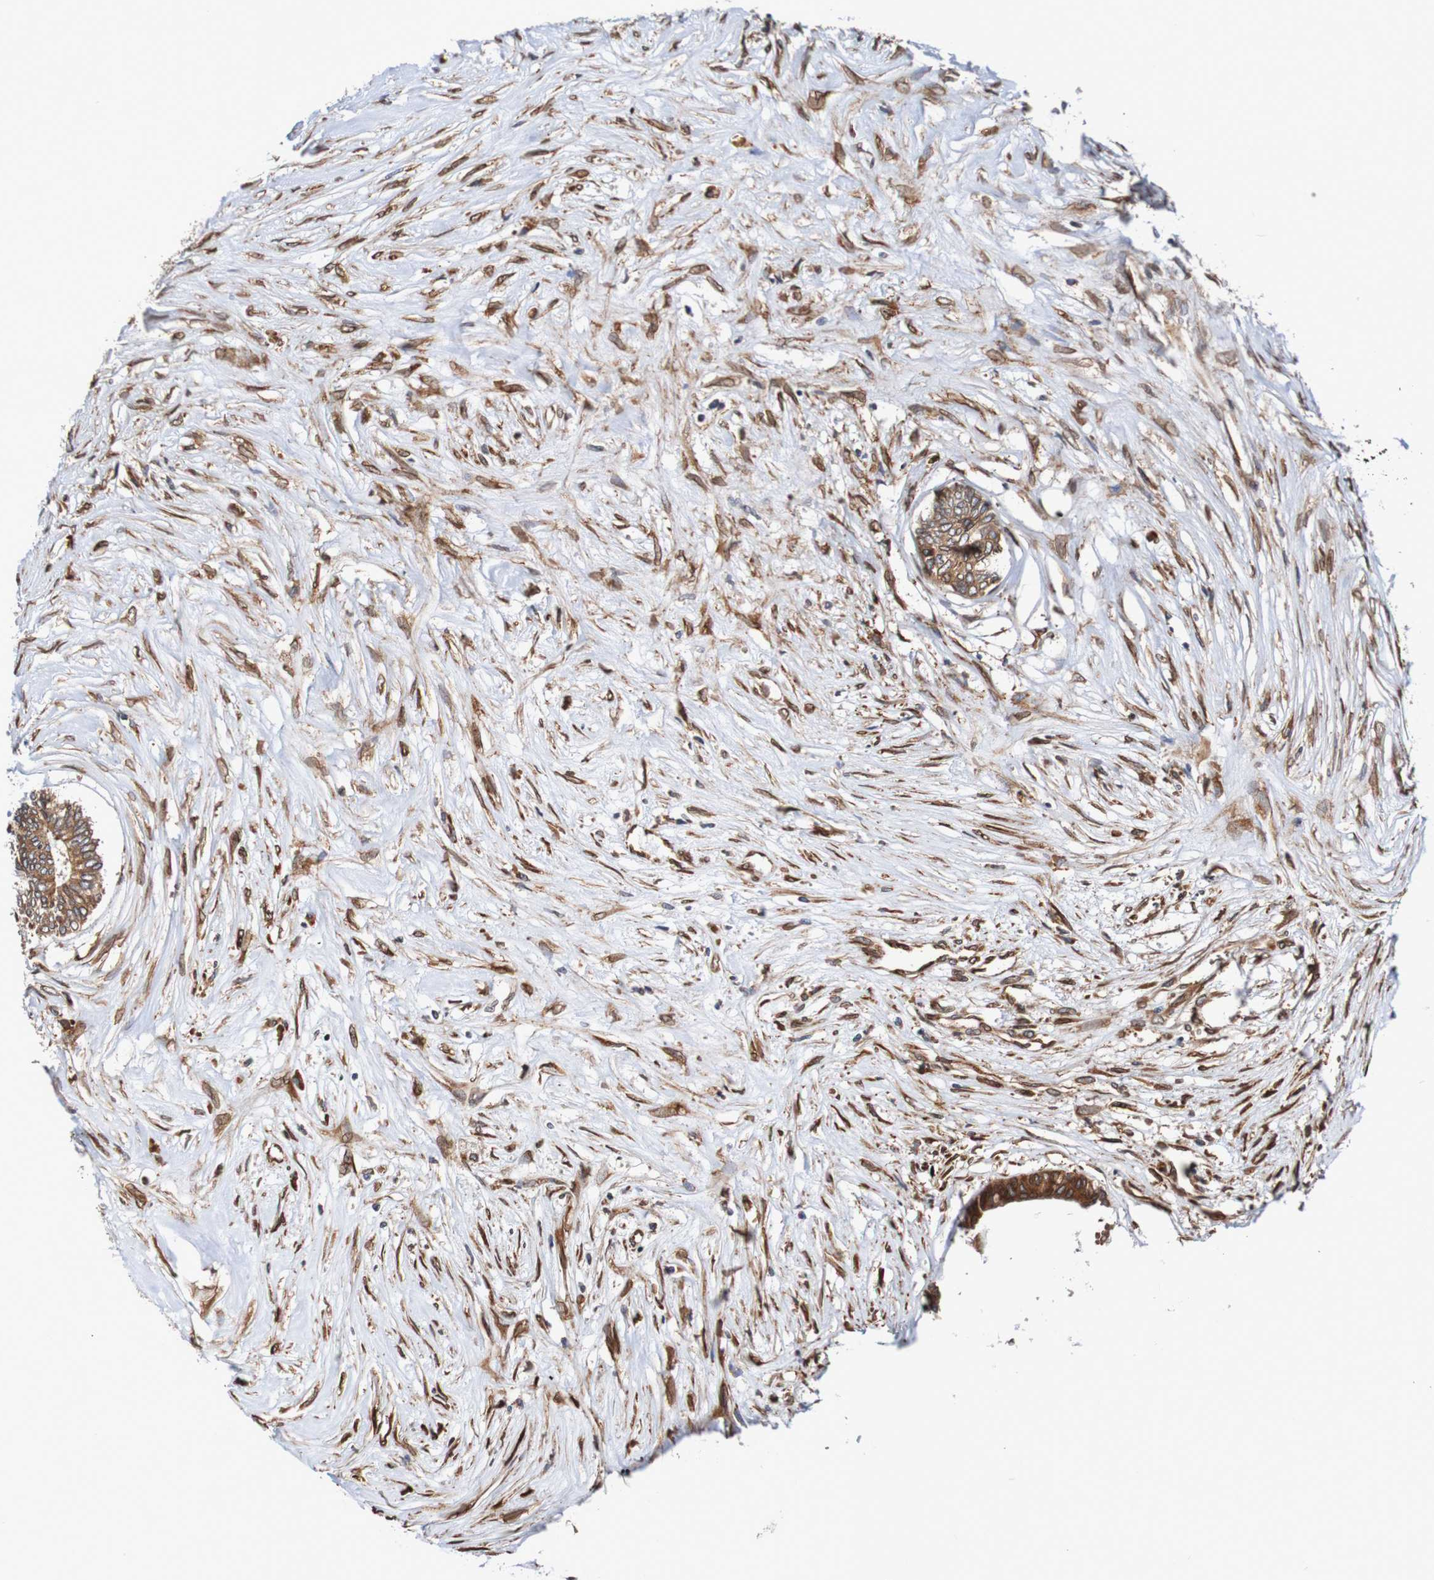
{"staining": {"intensity": "strong", "quantity": ">75%", "location": "cytoplasmic/membranous"}, "tissue": "colorectal cancer", "cell_type": "Tumor cells", "image_type": "cancer", "snomed": [{"axis": "morphology", "description": "Adenocarcinoma, NOS"}, {"axis": "topography", "description": "Rectum"}], "caption": "Colorectal cancer (adenocarcinoma) was stained to show a protein in brown. There is high levels of strong cytoplasmic/membranous staining in approximately >75% of tumor cells.", "gene": "TMEM109", "patient": {"sex": "male", "age": 63}}